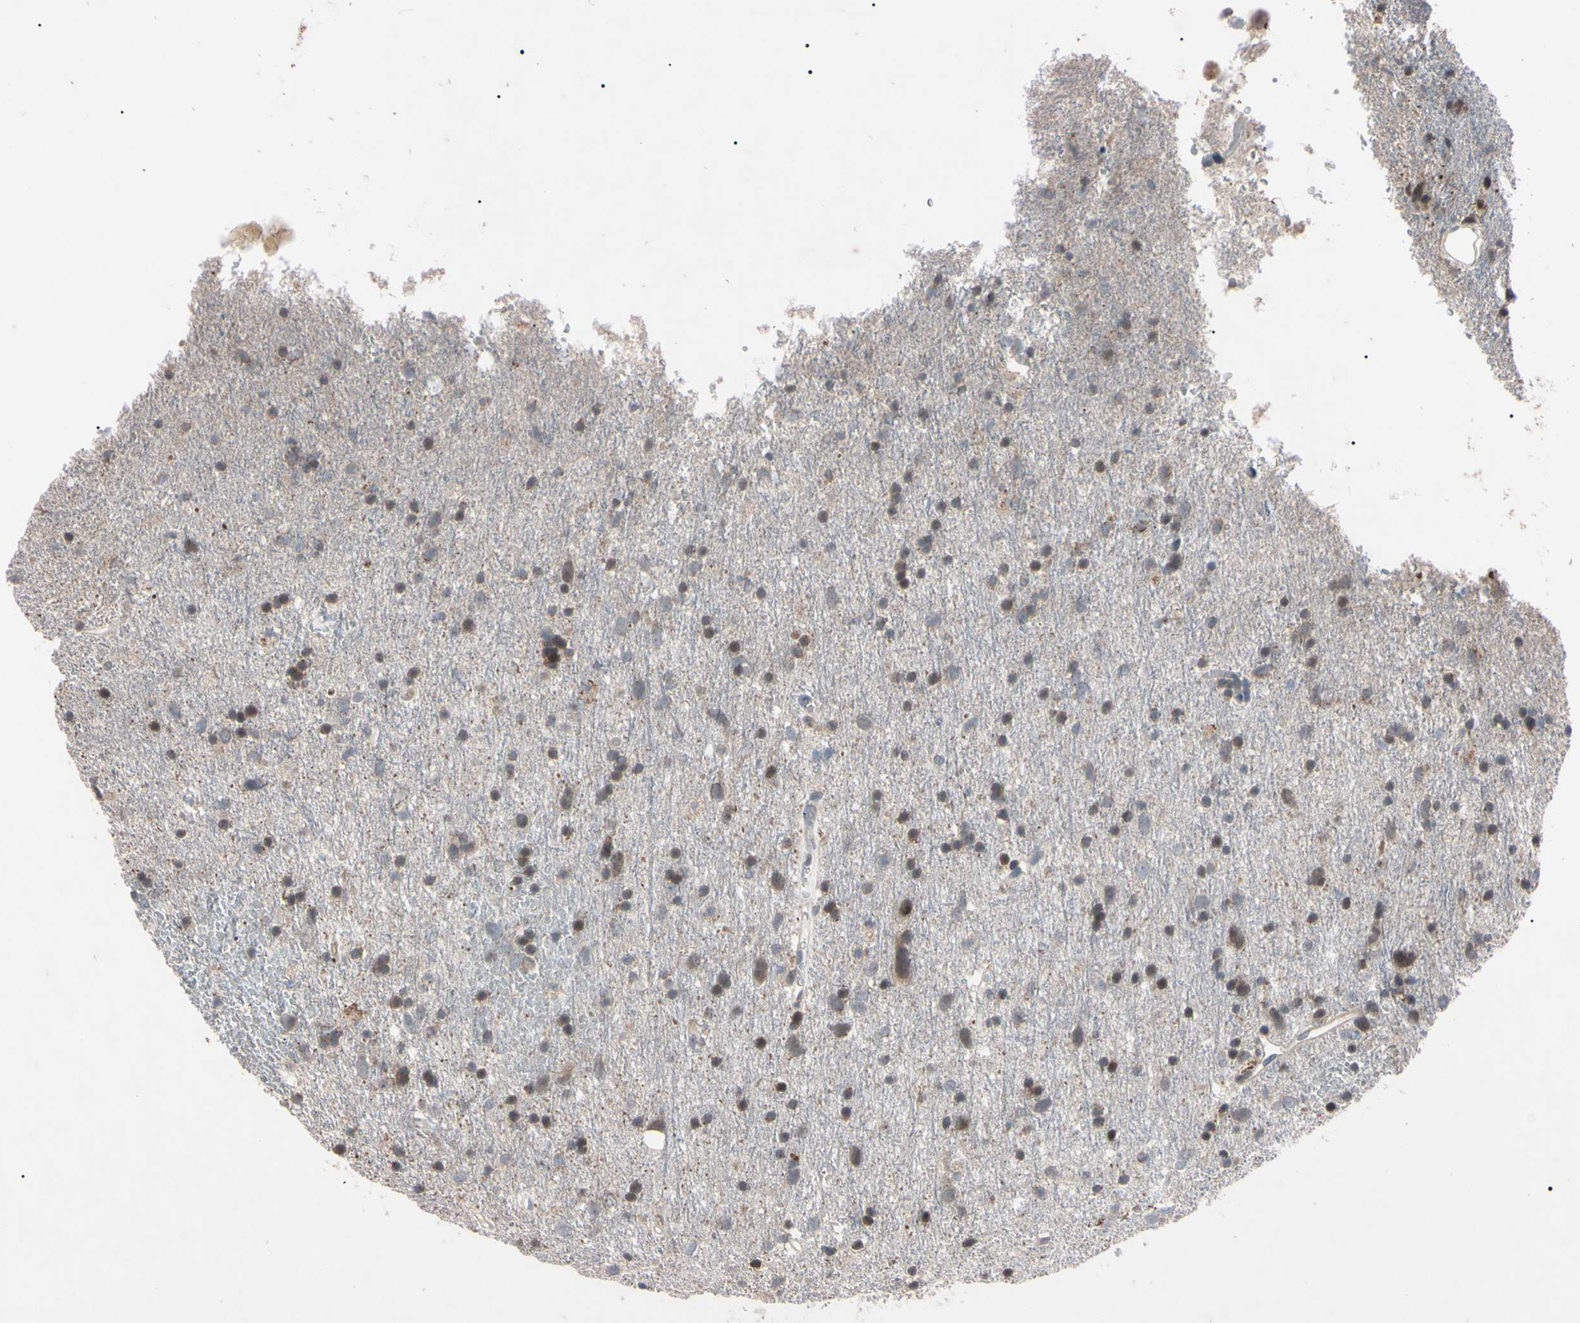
{"staining": {"intensity": "weak", "quantity": "25%-75%", "location": "cytoplasmic/membranous,nuclear"}, "tissue": "glioma", "cell_type": "Tumor cells", "image_type": "cancer", "snomed": [{"axis": "morphology", "description": "Glioma, malignant, Low grade"}, {"axis": "topography", "description": "Brain"}], "caption": "Immunohistochemistry (IHC) of human glioma shows low levels of weak cytoplasmic/membranous and nuclear expression in approximately 25%-75% of tumor cells. (DAB (3,3'-diaminobenzidine) IHC with brightfield microscopy, high magnification).", "gene": "TNFRSF1A", "patient": {"sex": "male", "age": 77}}